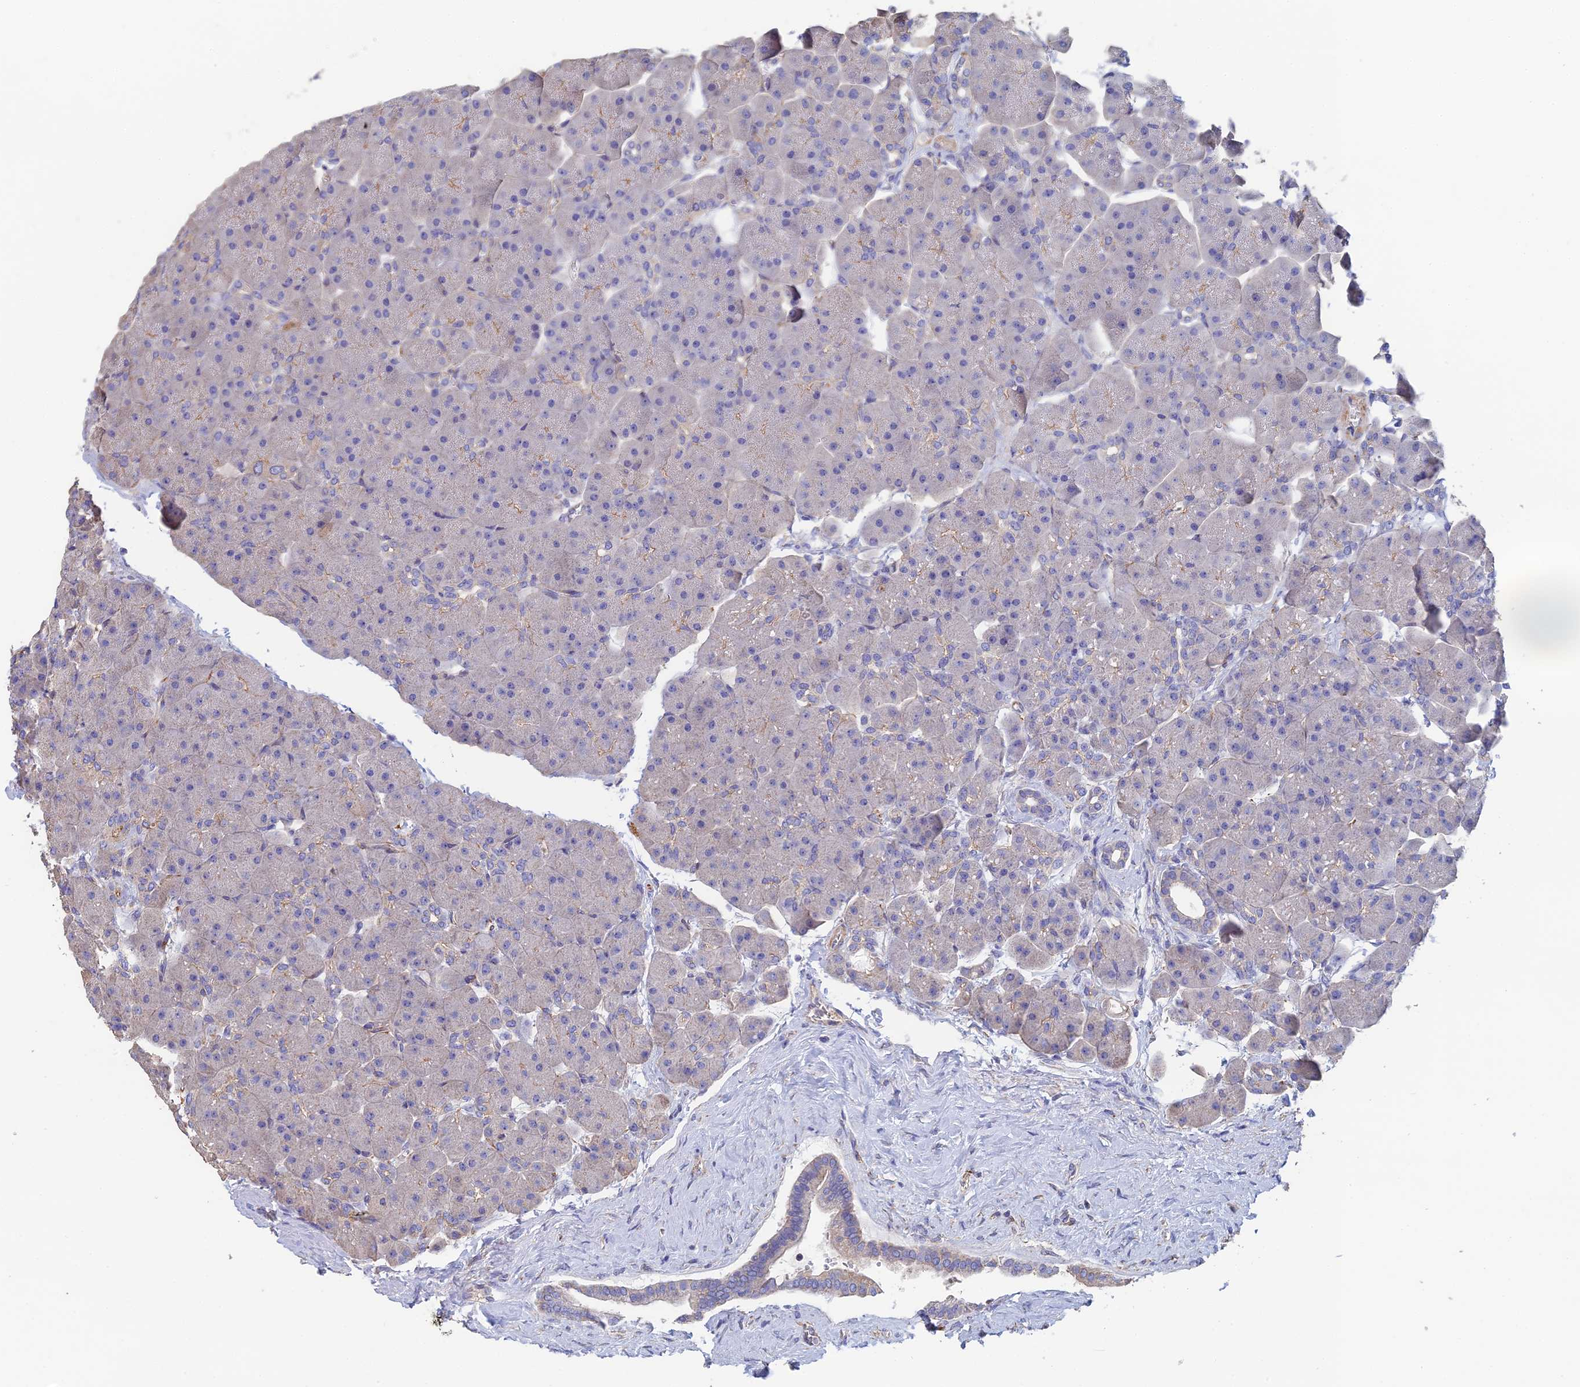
{"staining": {"intensity": "weak", "quantity": "<25%", "location": "cytoplasmic/membranous"}, "tissue": "pancreas", "cell_type": "Exocrine glandular cells", "image_type": "normal", "snomed": [{"axis": "morphology", "description": "Normal tissue, NOS"}, {"axis": "topography", "description": "Pancreas"}], "caption": "This micrograph is of unremarkable pancreas stained with IHC to label a protein in brown with the nuclei are counter-stained blue. There is no staining in exocrine glandular cells.", "gene": "PCDHA5", "patient": {"sex": "male", "age": 66}}